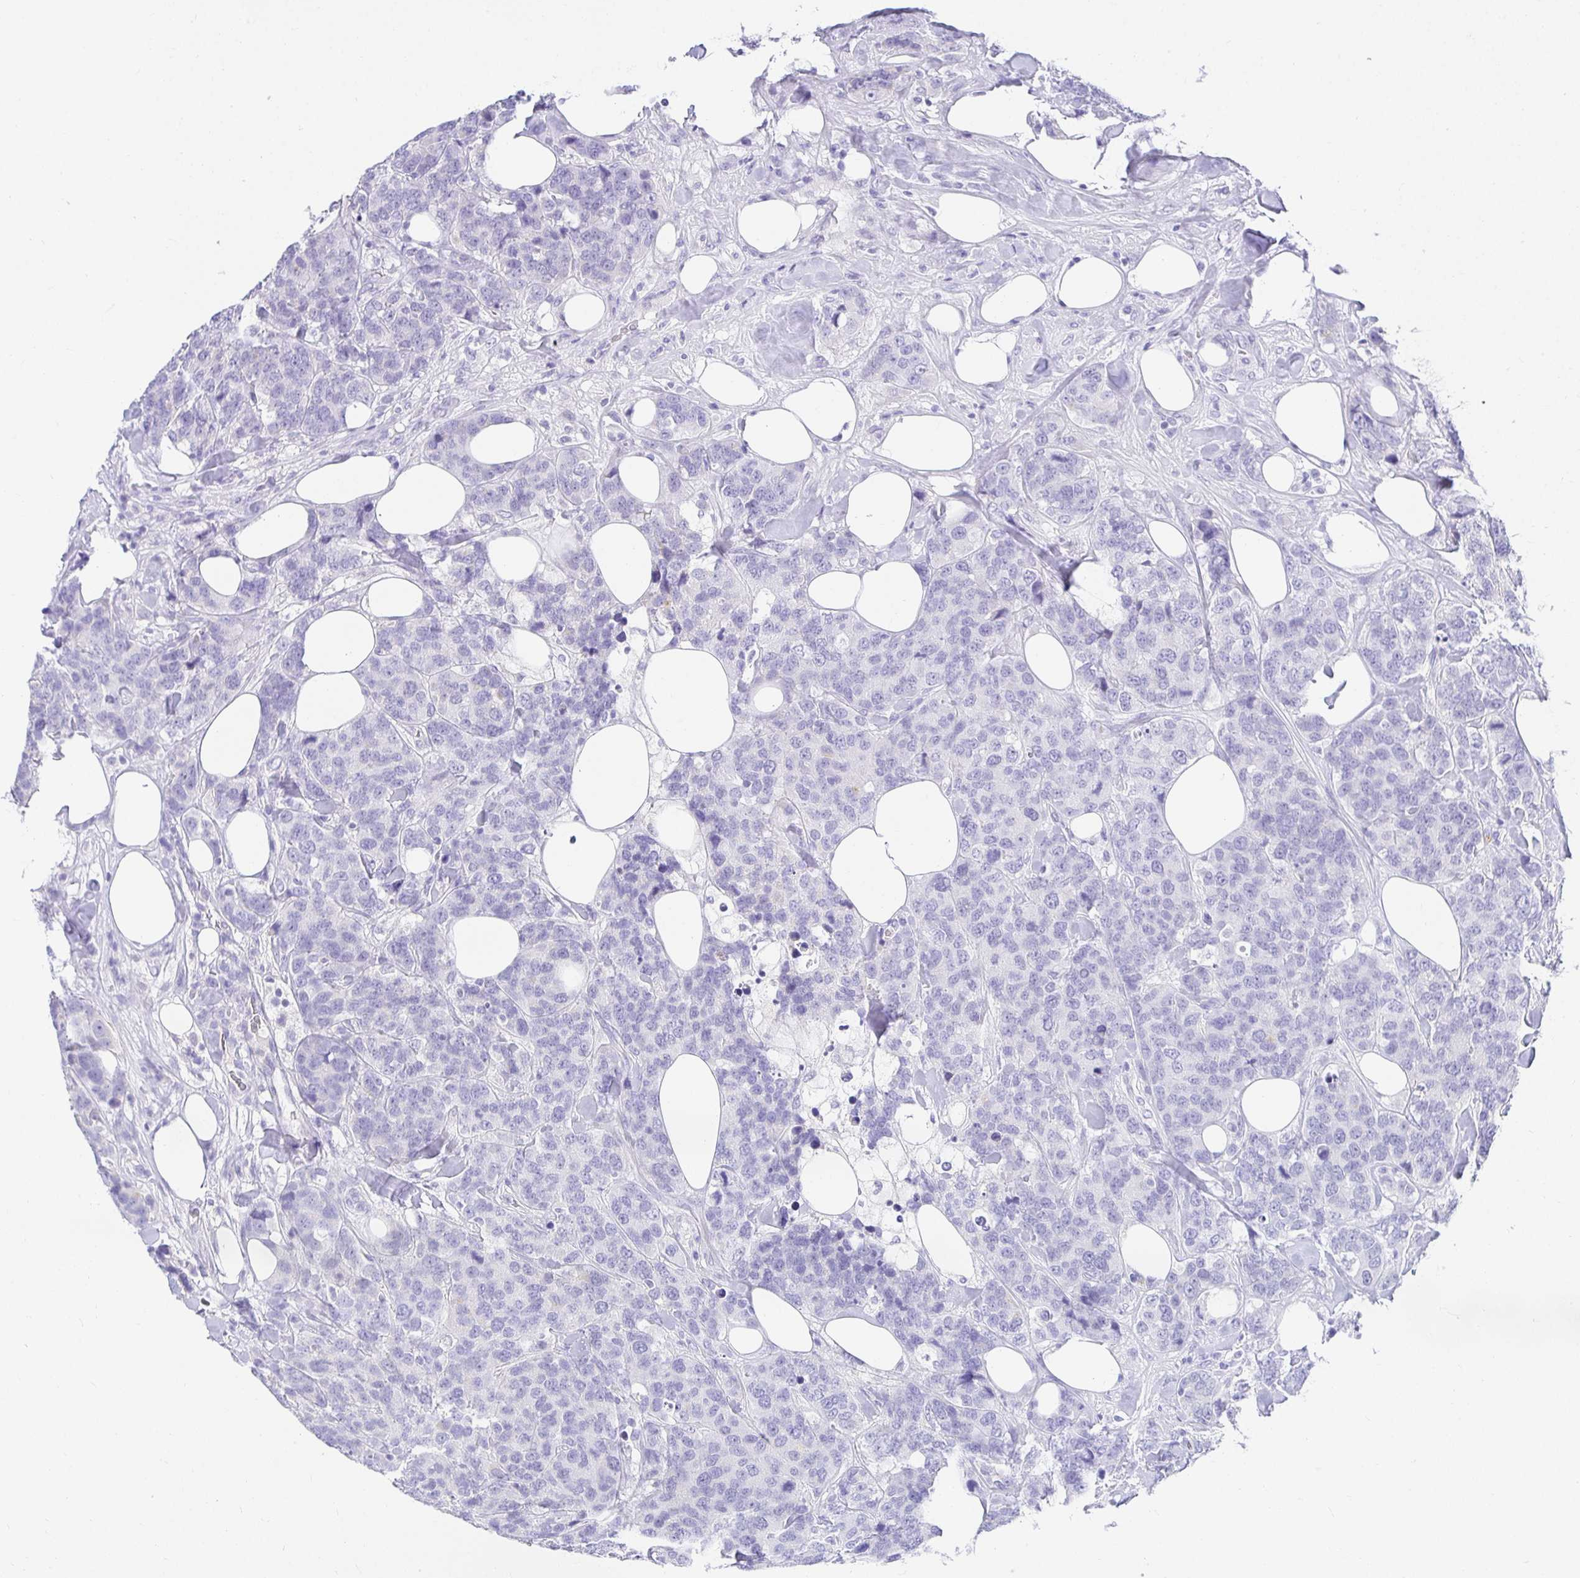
{"staining": {"intensity": "negative", "quantity": "none", "location": "none"}, "tissue": "breast cancer", "cell_type": "Tumor cells", "image_type": "cancer", "snomed": [{"axis": "morphology", "description": "Lobular carcinoma"}, {"axis": "topography", "description": "Breast"}], "caption": "DAB immunohistochemical staining of breast lobular carcinoma exhibits no significant expression in tumor cells. (DAB (3,3'-diaminobenzidine) immunohistochemistry, high magnification).", "gene": "CHAT", "patient": {"sex": "female", "age": 59}}